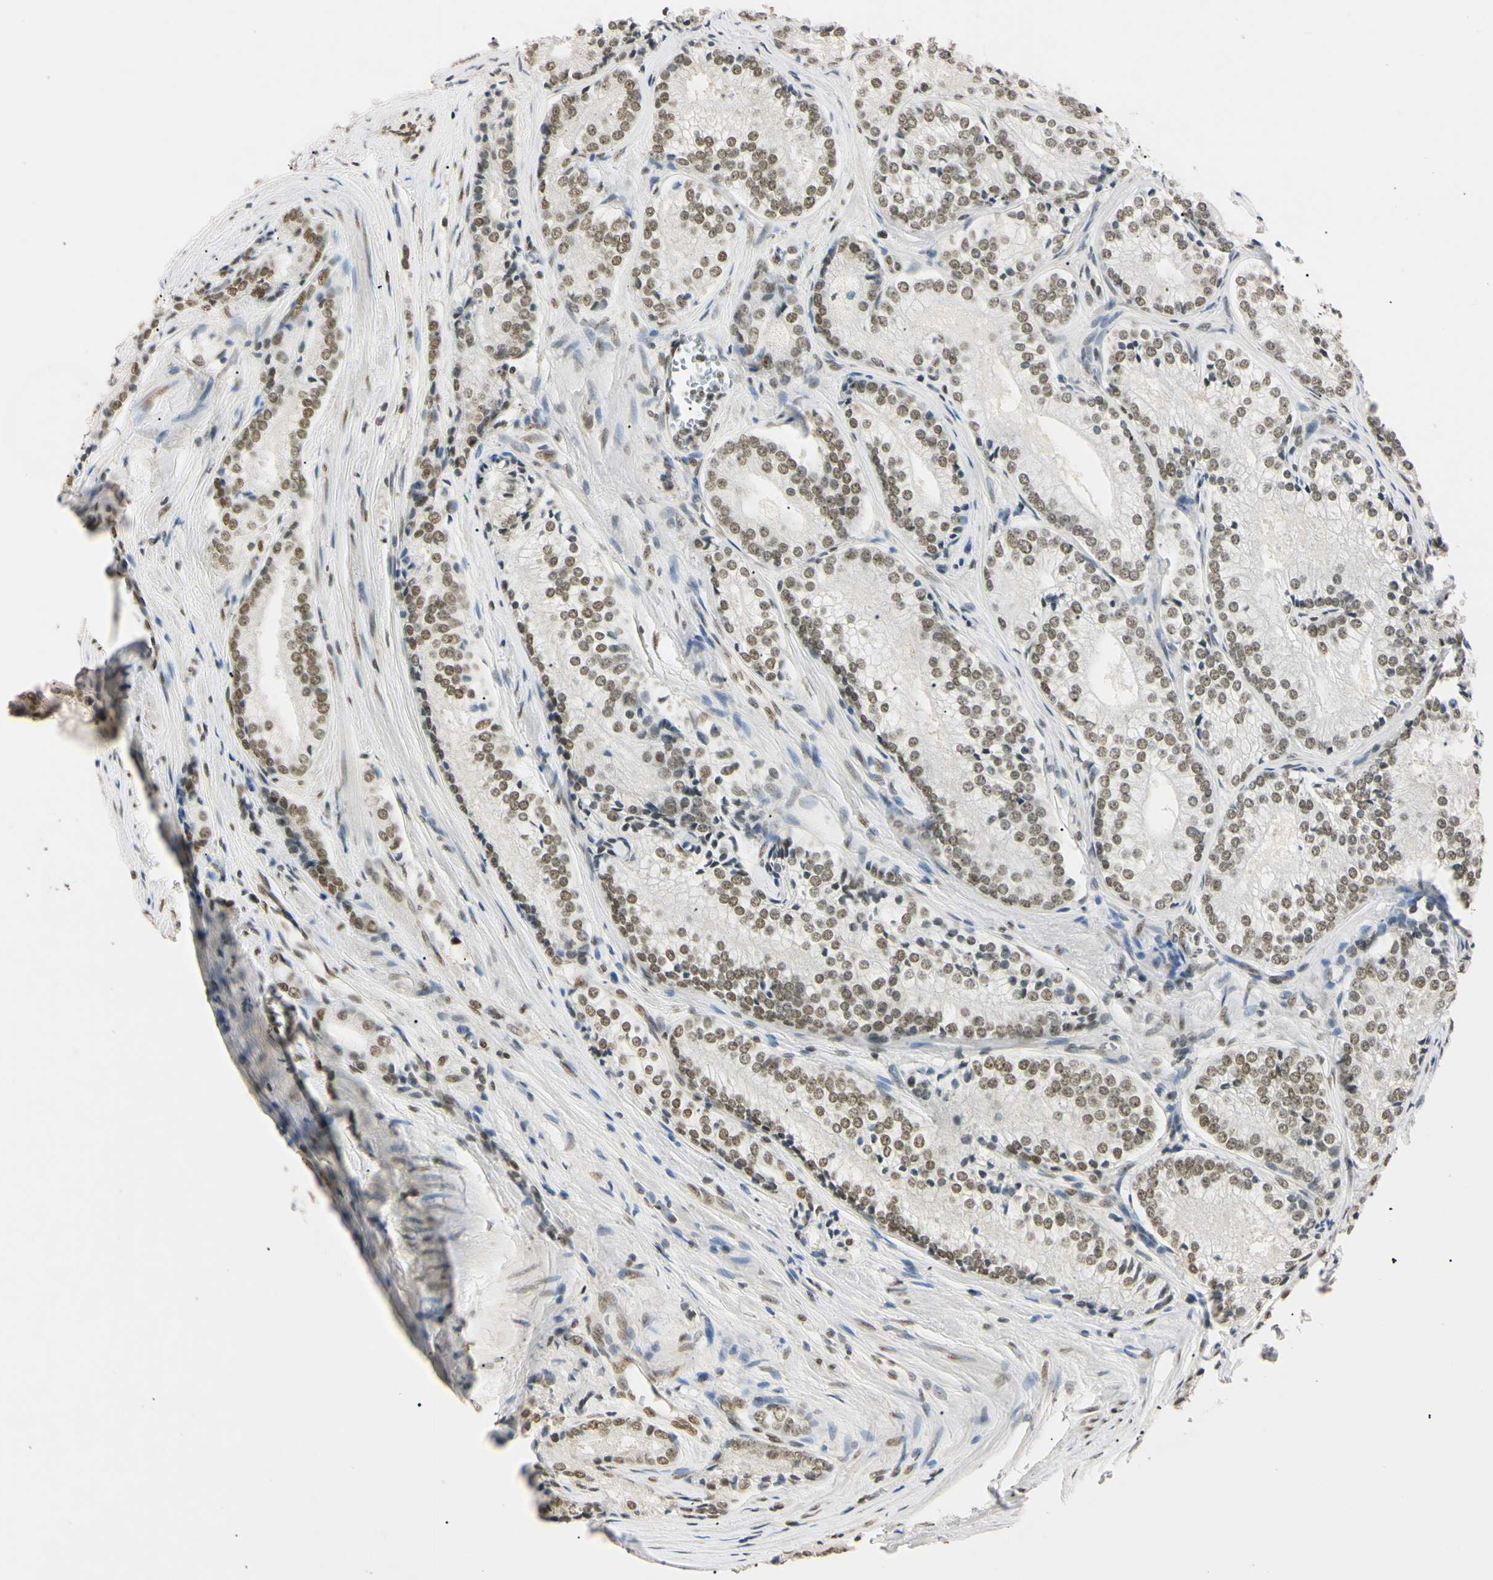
{"staining": {"intensity": "moderate", "quantity": ">75%", "location": "nuclear"}, "tissue": "prostate cancer", "cell_type": "Tumor cells", "image_type": "cancer", "snomed": [{"axis": "morphology", "description": "Adenocarcinoma, Low grade"}, {"axis": "topography", "description": "Prostate"}], "caption": "Immunohistochemical staining of prostate low-grade adenocarcinoma reveals moderate nuclear protein staining in about >75% of tumor cells.", "gene": "SMARCA5", "patient": {"sex": "male", "age": 60}}